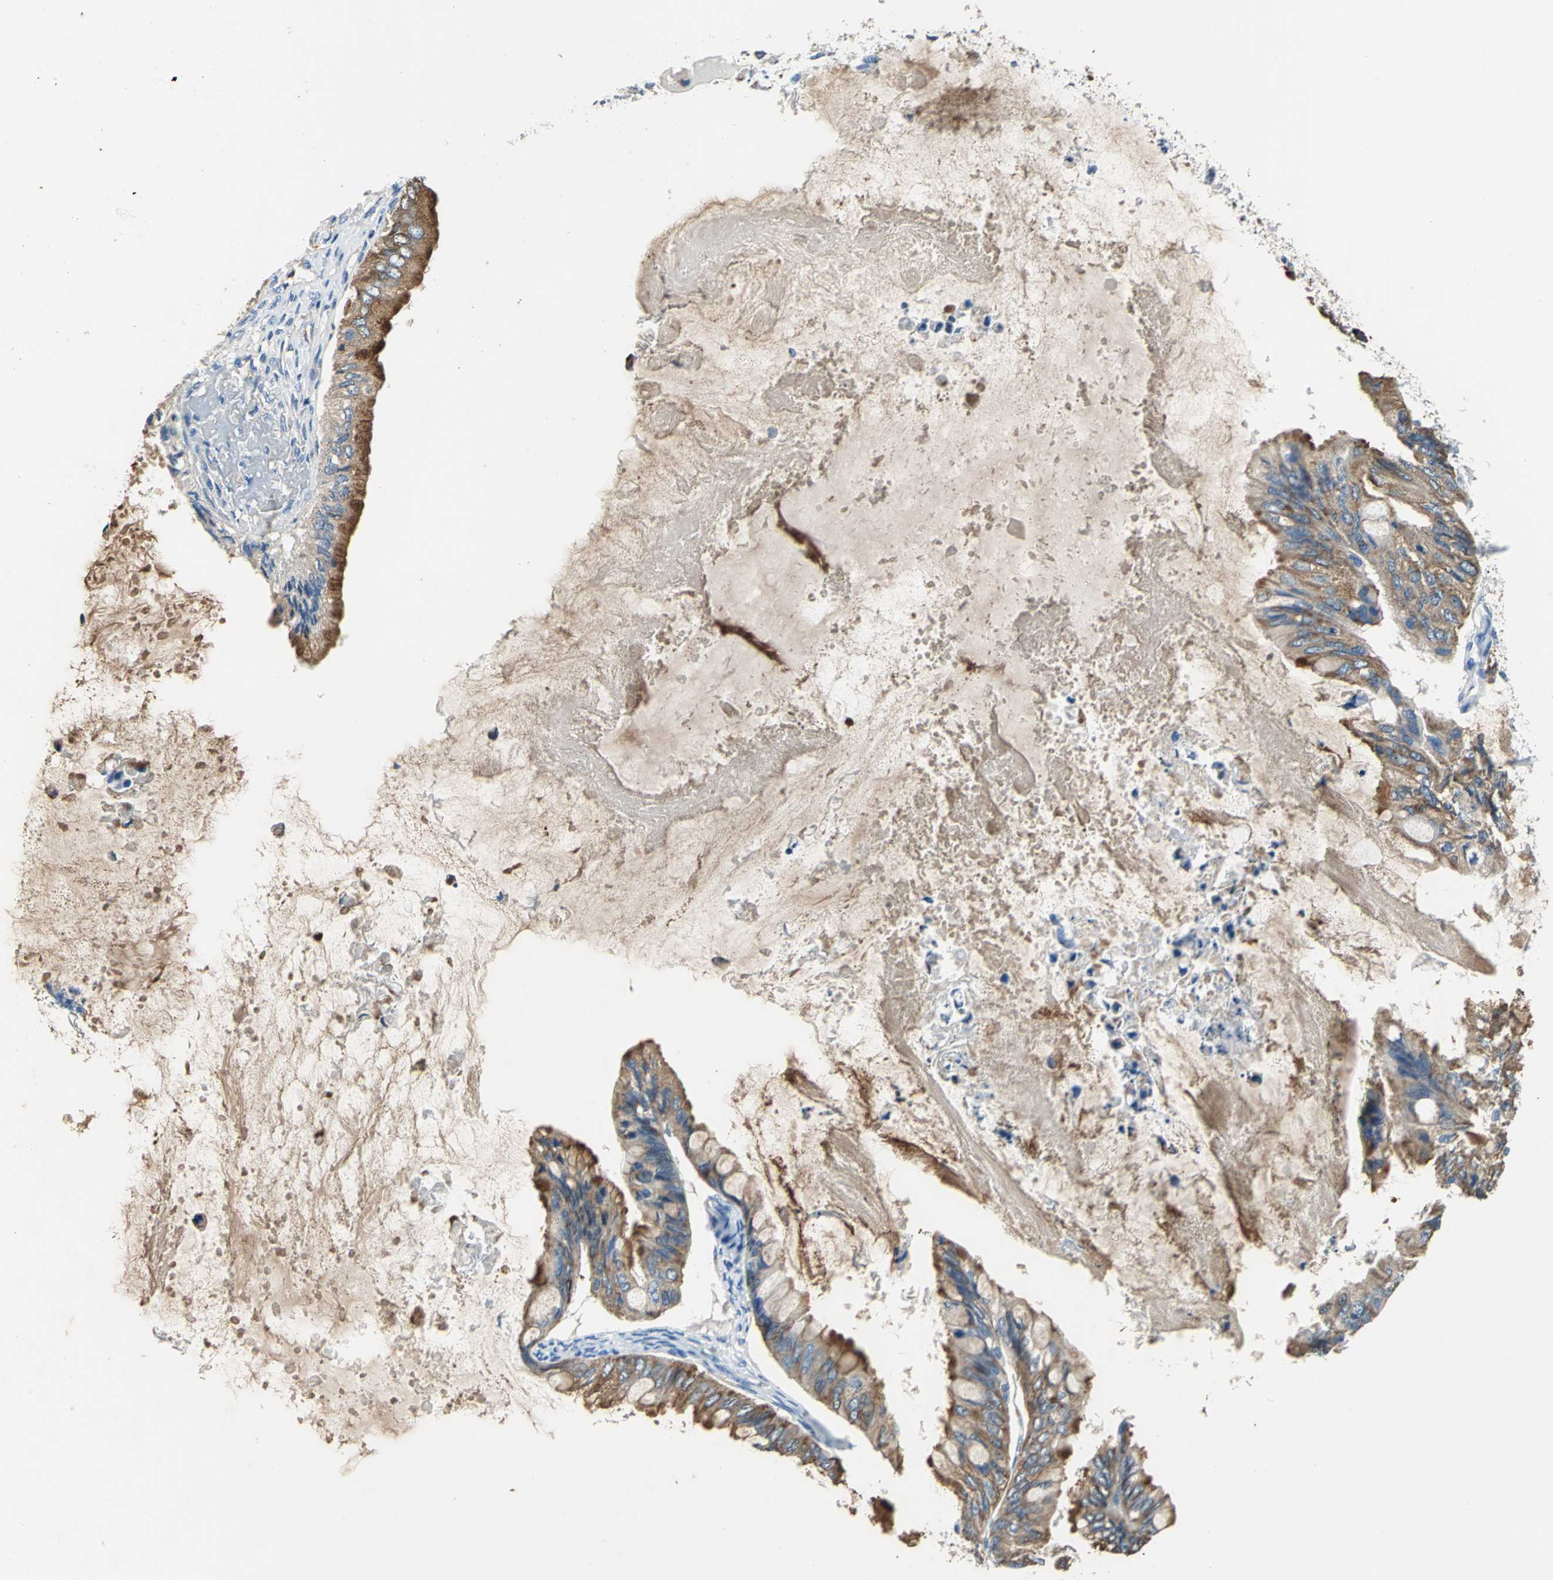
{"staining": {"intensity": "strong", "quantity": ">75%", "location": "cytoplasmic/membranous"}, "tissue": "ovarian cancer", "cell_type": "Tumor cells", "image_type": "cancer", "snomed": [{"axis": "morphology", "description": "Cystadenocarcinoma, mucinous, NOS"}, {"axis": "topography", "description": "Ovary"}], "caption": "Ovarian cancer tissue shows strong cytoplasmic/membranous expression in approximately >75% of tumor cells, visualized by immunohistochemistry. Nuclei are stained in blue.", "gene": "SEPTIN6", "patient": {"sex": "female", "age": 80}}